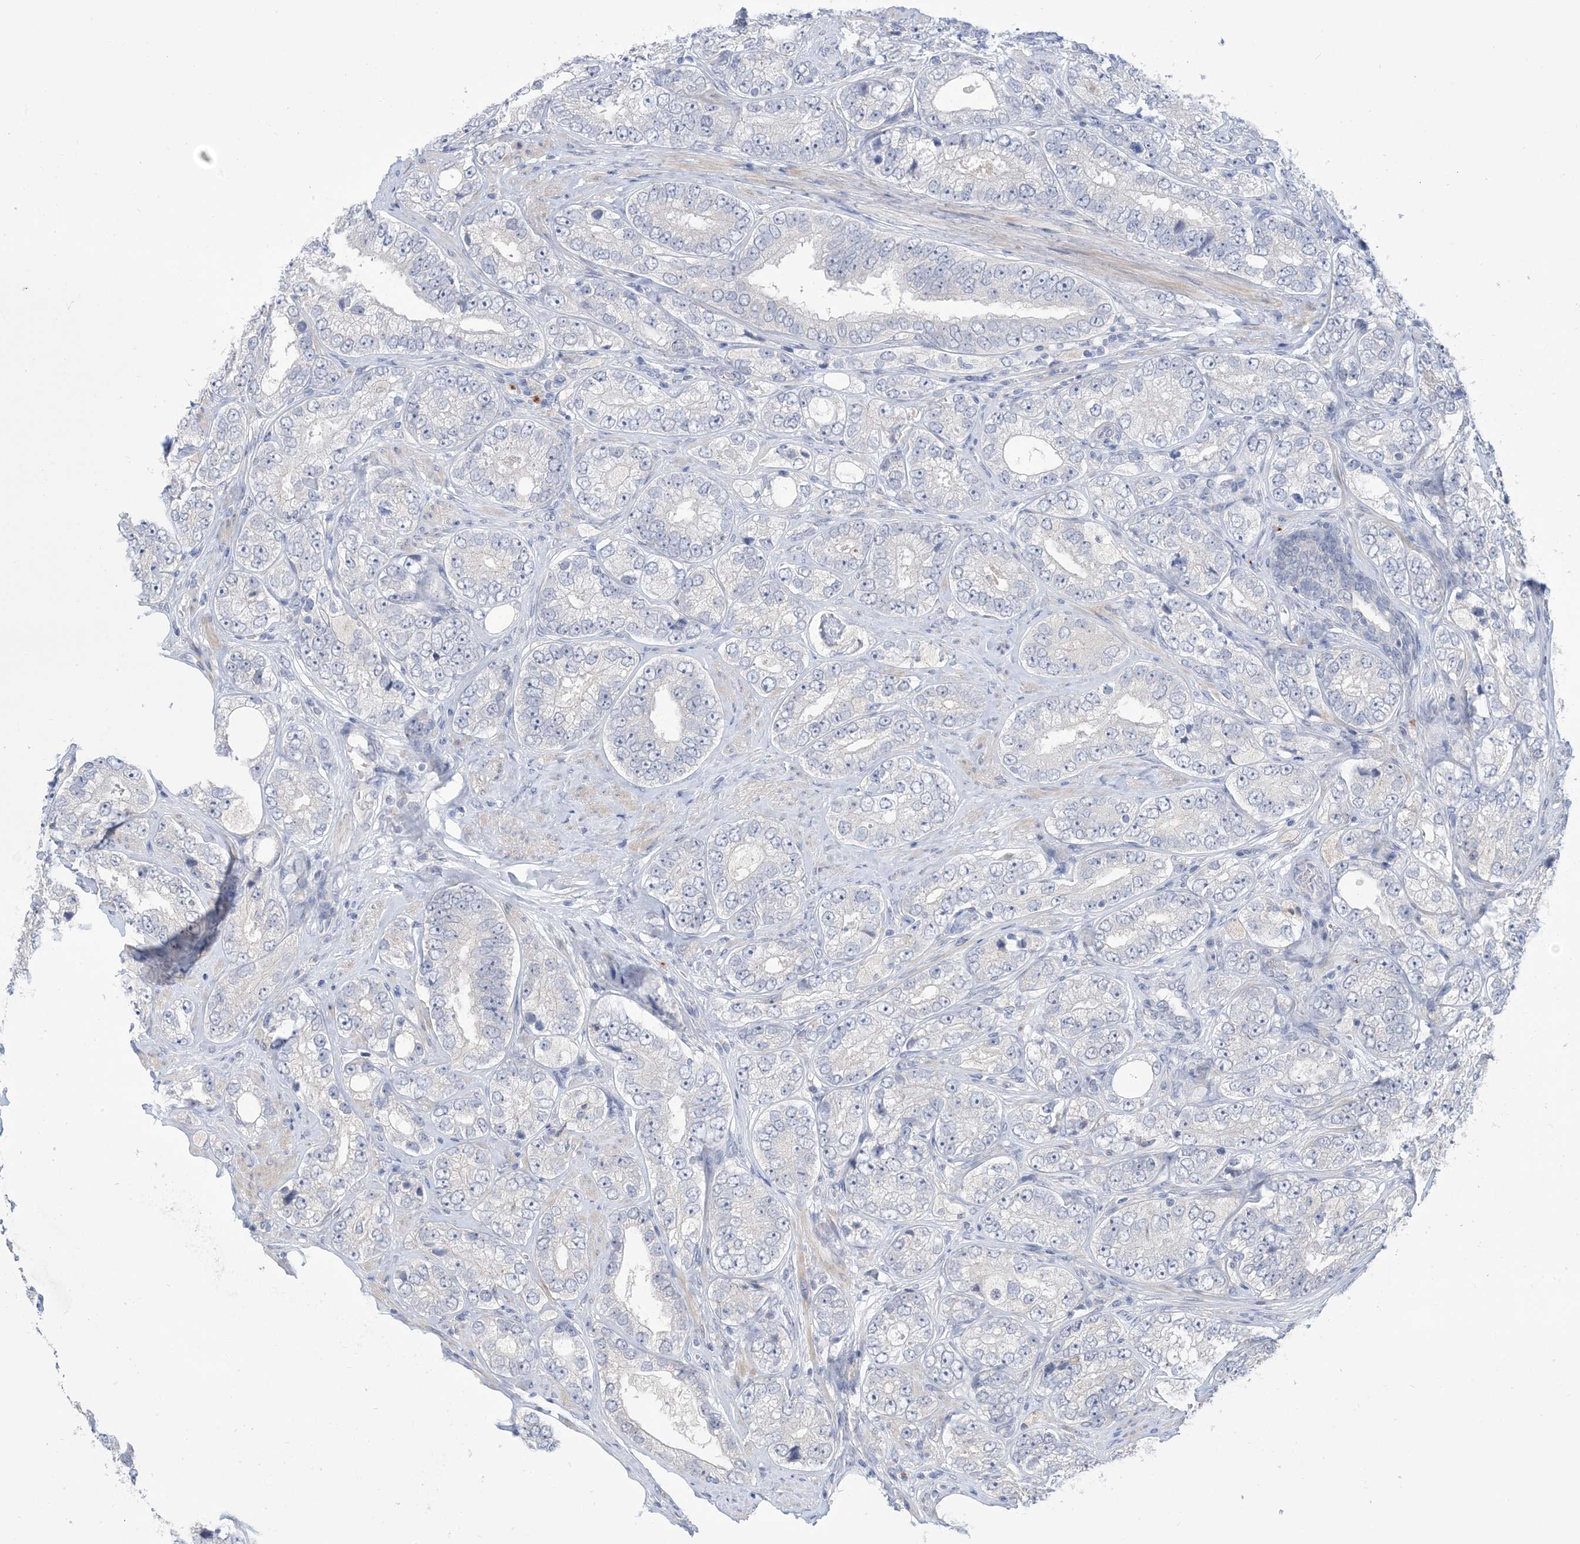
{"staining": {"intensity": "negative", "quantity": "none", "location": "none"}, "tissue": "prostate cancer", "cell_type": "Tumor cells", "image_type": "cancer", "snomed": [{"axis": "morphology", "description": "Adenocarcinoma, High grade"}, {"axis": "topography", "description": "Prostate"}], "caption": "This micrograph is of prostate high-grade adenocarcinoma stained with immunohistochemistry to label a protein in brown with the nuclei are counter-stained blue. There is no positivity in tumor cells.", "gene": "TTYH1", "patient": {"sex": "male", "age": 56}}